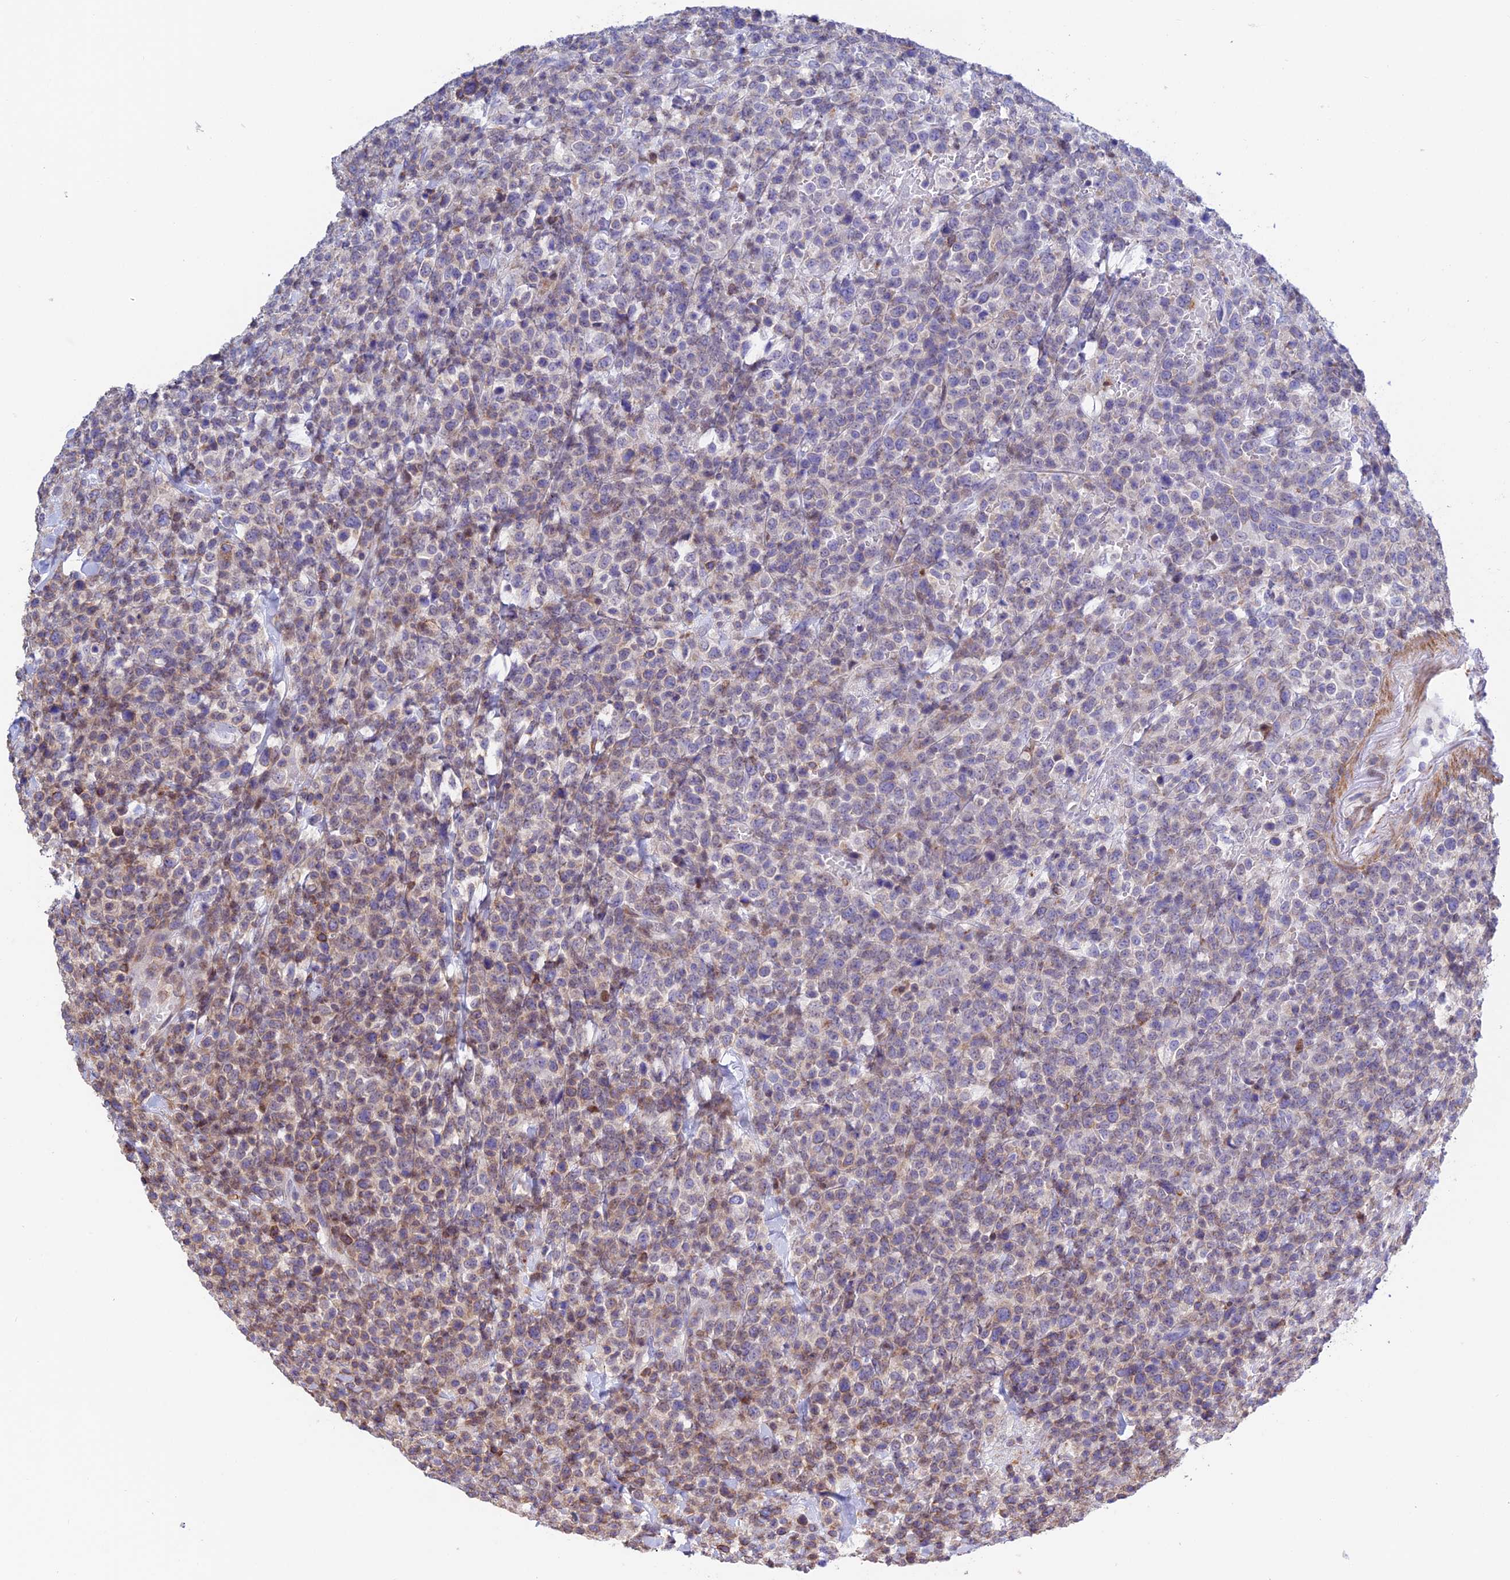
{"staining": {"intensity": "weak", "quantity": "25%-75%", "location": "cytoplasmic/membranous"}, "tissue": "lymphoma", "cell_type": "Tumor cells", "image_type": "cancer", "snomed": [{"axis": "morphology", "description": "Malignant lymphoma, non-Hodgkin's type, High grade"}, {"axis": "topography", "description": "Colon"}], "caption": "About 25%-75% of tumor cells in human malignant lymphoma, non-Hodgkin's type (high-grade) reveal weak cytoplasmic/membranous protein expression as visualized by brown immunohistochemical staining.", "gene": "PRIM1", "patient": {"sex": "female", "age": 53}}